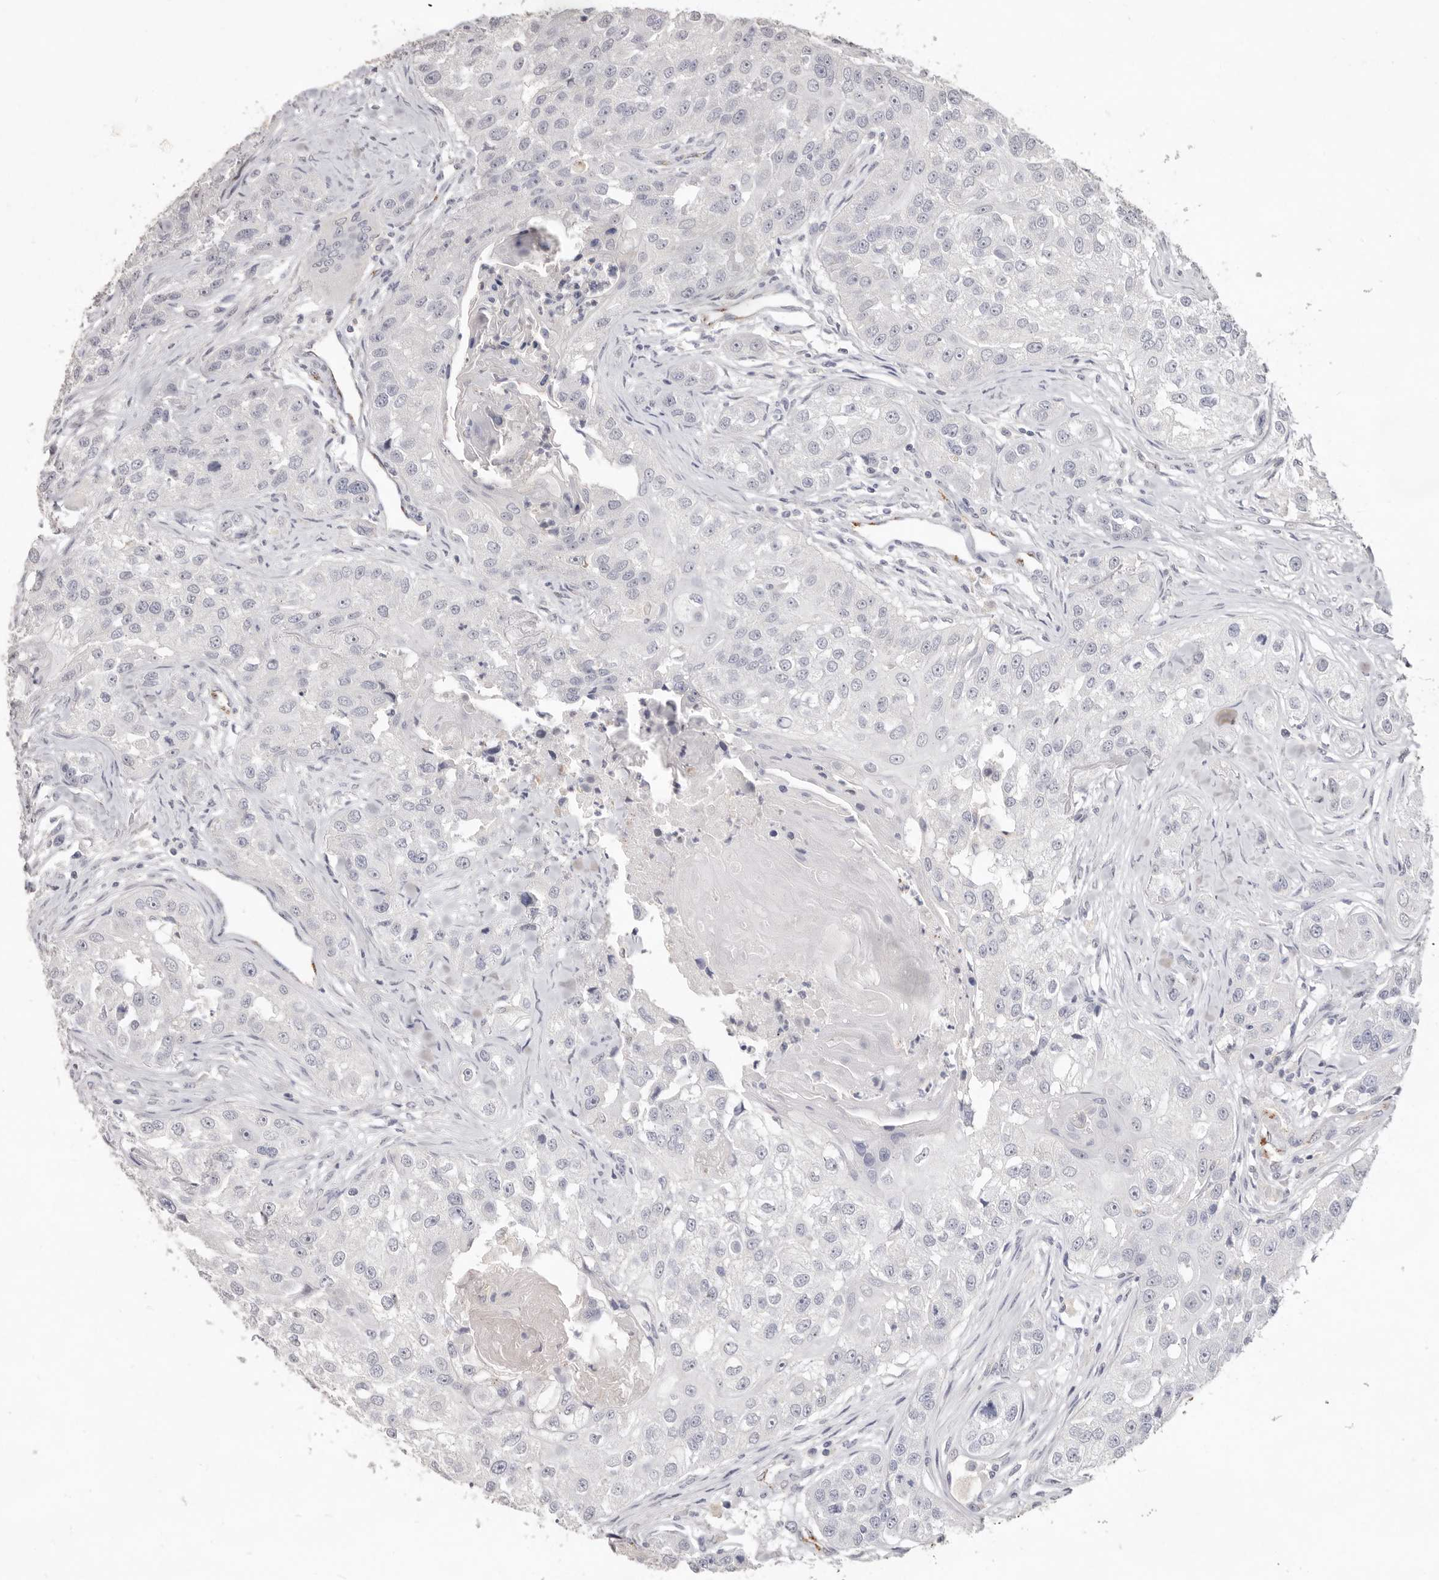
{"staining": {"intensity": "negative", "quantity": "none", "location": "none"}, "tissue": "head and neck cancer", "cell_type": "Tumor cells", "image_type": "cancer", "snomed": [{"axis": "morphology", "description": "Normal tissue, NOS"}, {"axis": "morphology", "description": "Squamous cell carcinoma, NOS"}, {"axis": "topography", "description": "Skeletal muscle"}, {"axis": "topography", "description": "Head-Neck"}], "caption": "IHC histopathology image of human head and neck squamous cell carcinoma stained for a protein (brown), which demonstrates no expression in tumor cells.", "gene": "ZYG11B", "patient": {"sex": "male", "age": 51}}